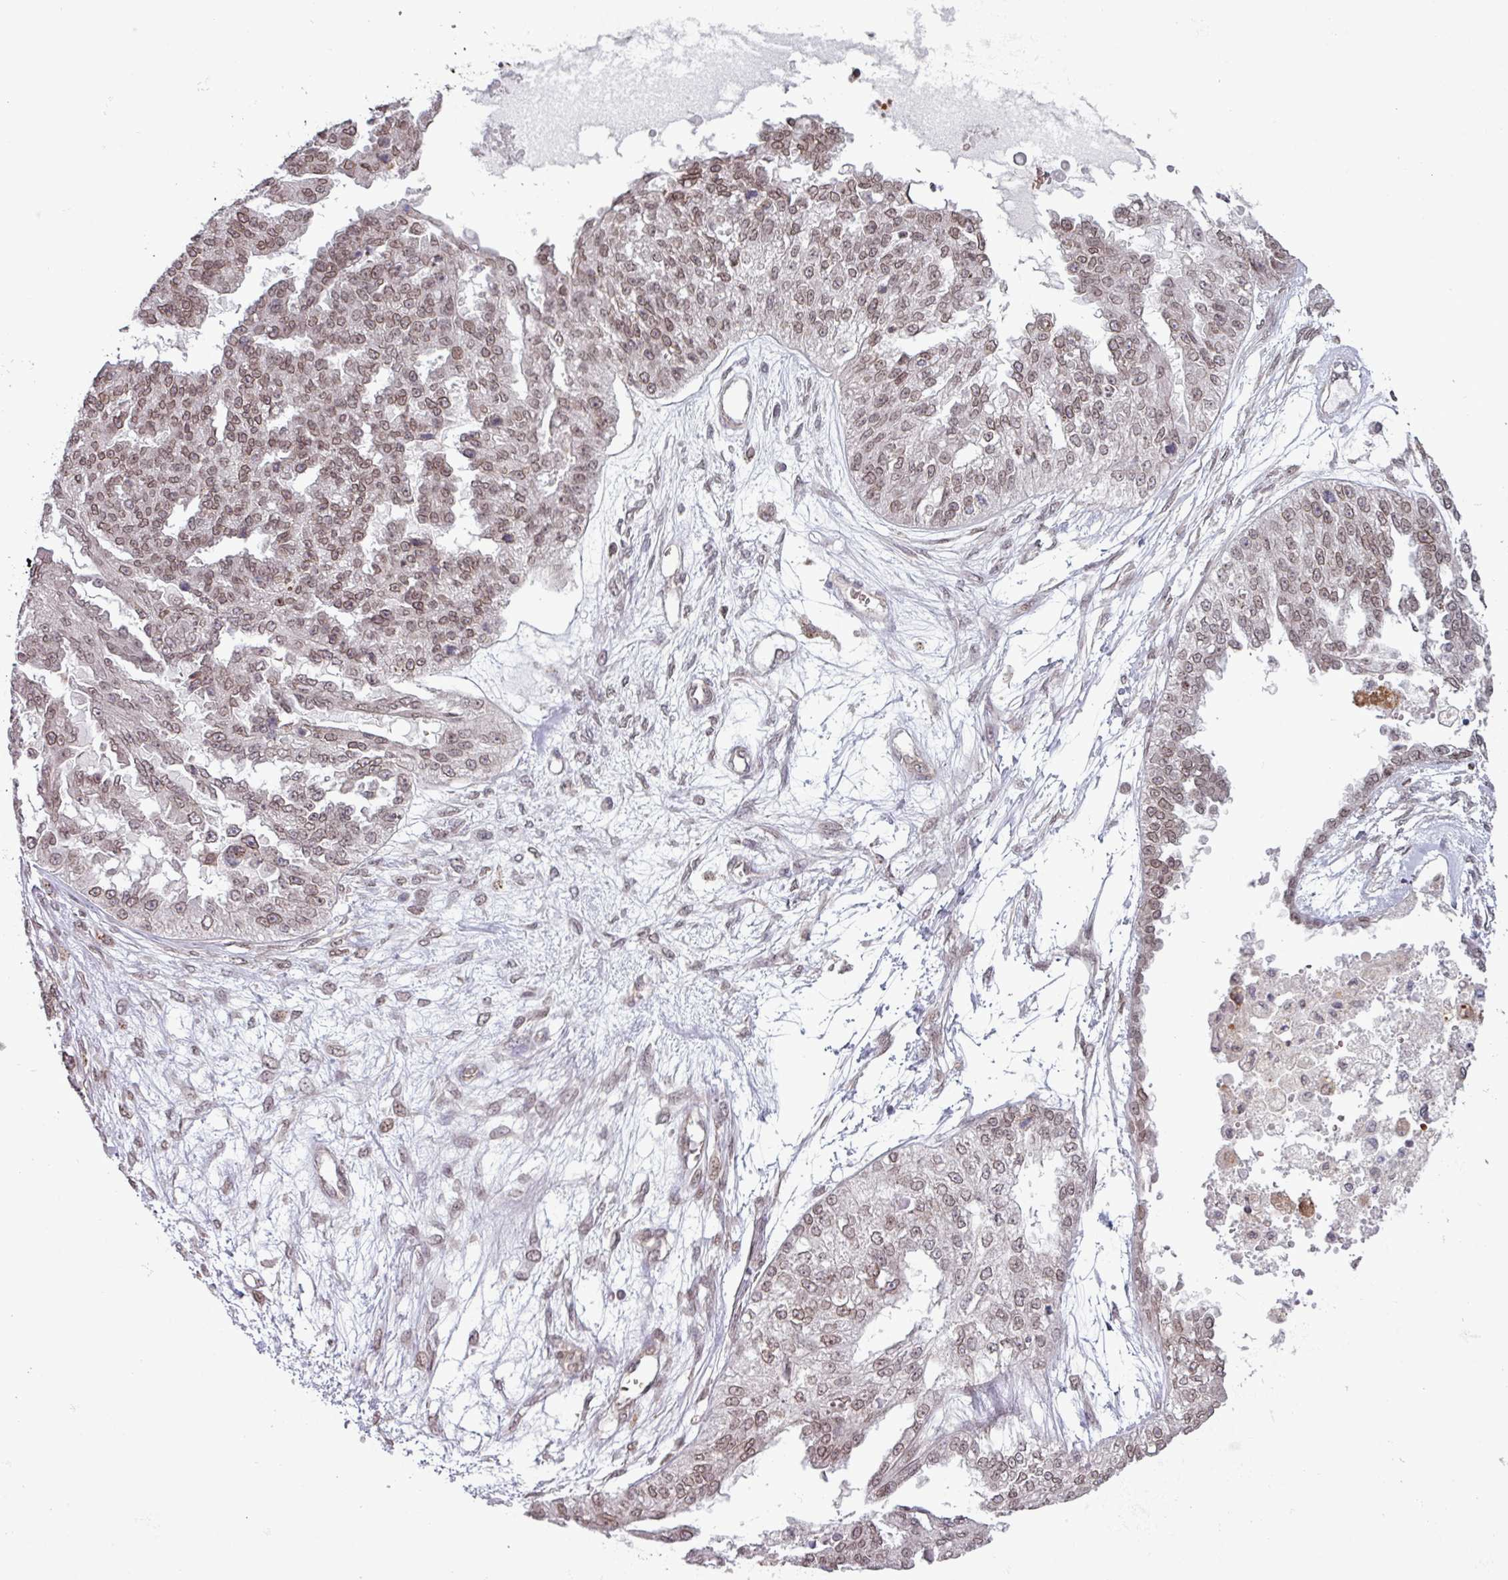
{"staining": {"intensity": "weak", "quantity": ">75%", "location": "cytoplasmic/membranous,nuclear"}, "tissue": "ovarian cancer", "cell_type": "Tumor cells", "image_type": "cancer", "snomed": [{"axis": "morphology", "description": "Cystadenocarcinoma, serous, NOS"}, {"axis": "topography", "description": "Ovary"}], "caption": "An immunohistochemistry (IHC) image of tumor tissue is shown. Protein staining in brown shows weak cytoplasmic/membranous and nuclear positivity in serous cystadenocarcinoma (ovarian) within tumor cells.", "gene": "RBM4B", "patient": {"sex": "female", "age": 58}}